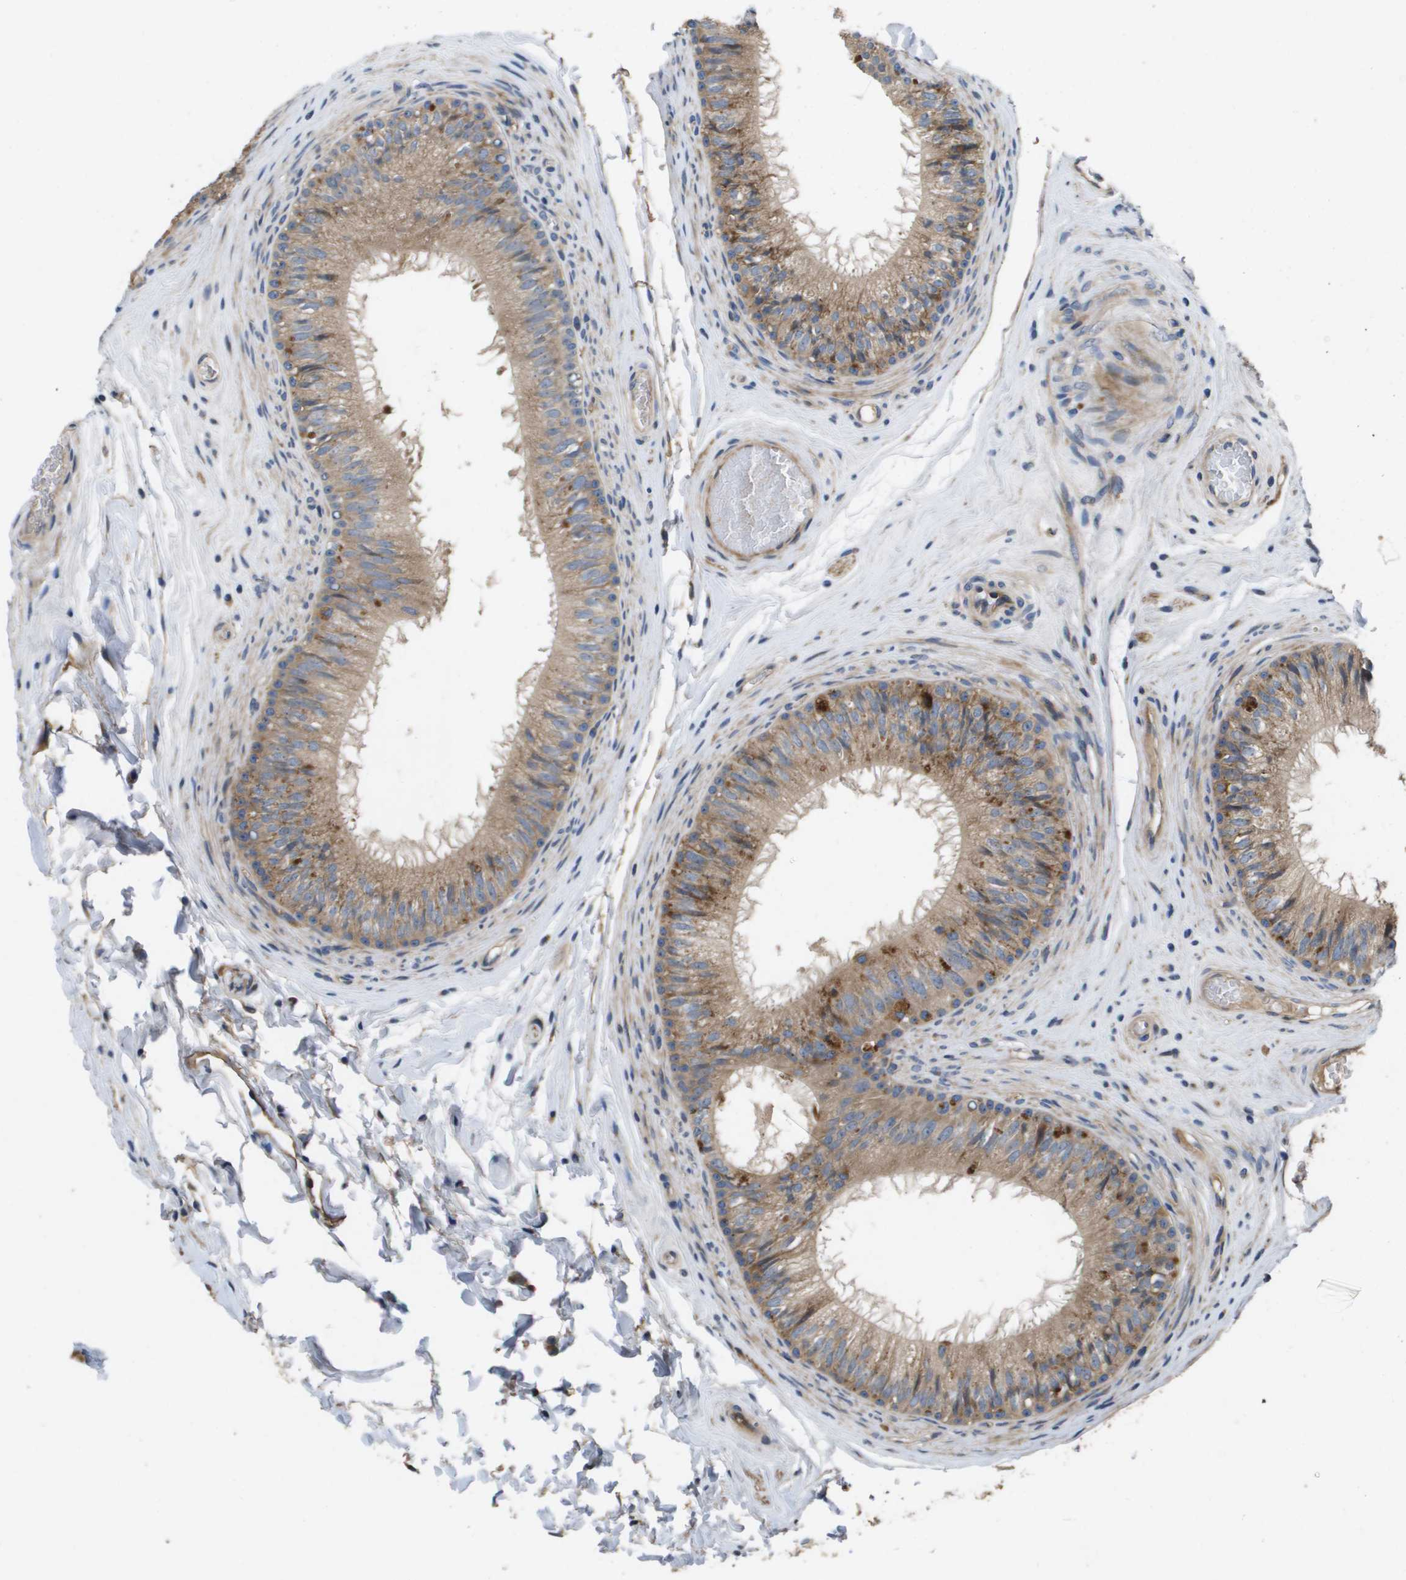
{"staining": {"intensity": "moderate", "quantity": ">75%", "location": "cytoplasmic/membranous"}, "tissue": "epididymis", "cell_type": "Glandular cells", "image_type": "normal", "snomed": [{"axis": "morphology", "description": "Normal tissue, NOS"}, {"axis": "topography", "description": "Testis"}, {"axis": "topography", "description": "Epididymis"}], "caption": "Immunohistochemical staining of normal human epididymis displays >75% levels of moderate cytoplasmic/membranous protein positivity in approximately >75% of glandular cells.", "gene": "ENTPD2", "patient": {"sex": "male", "age": 36}}